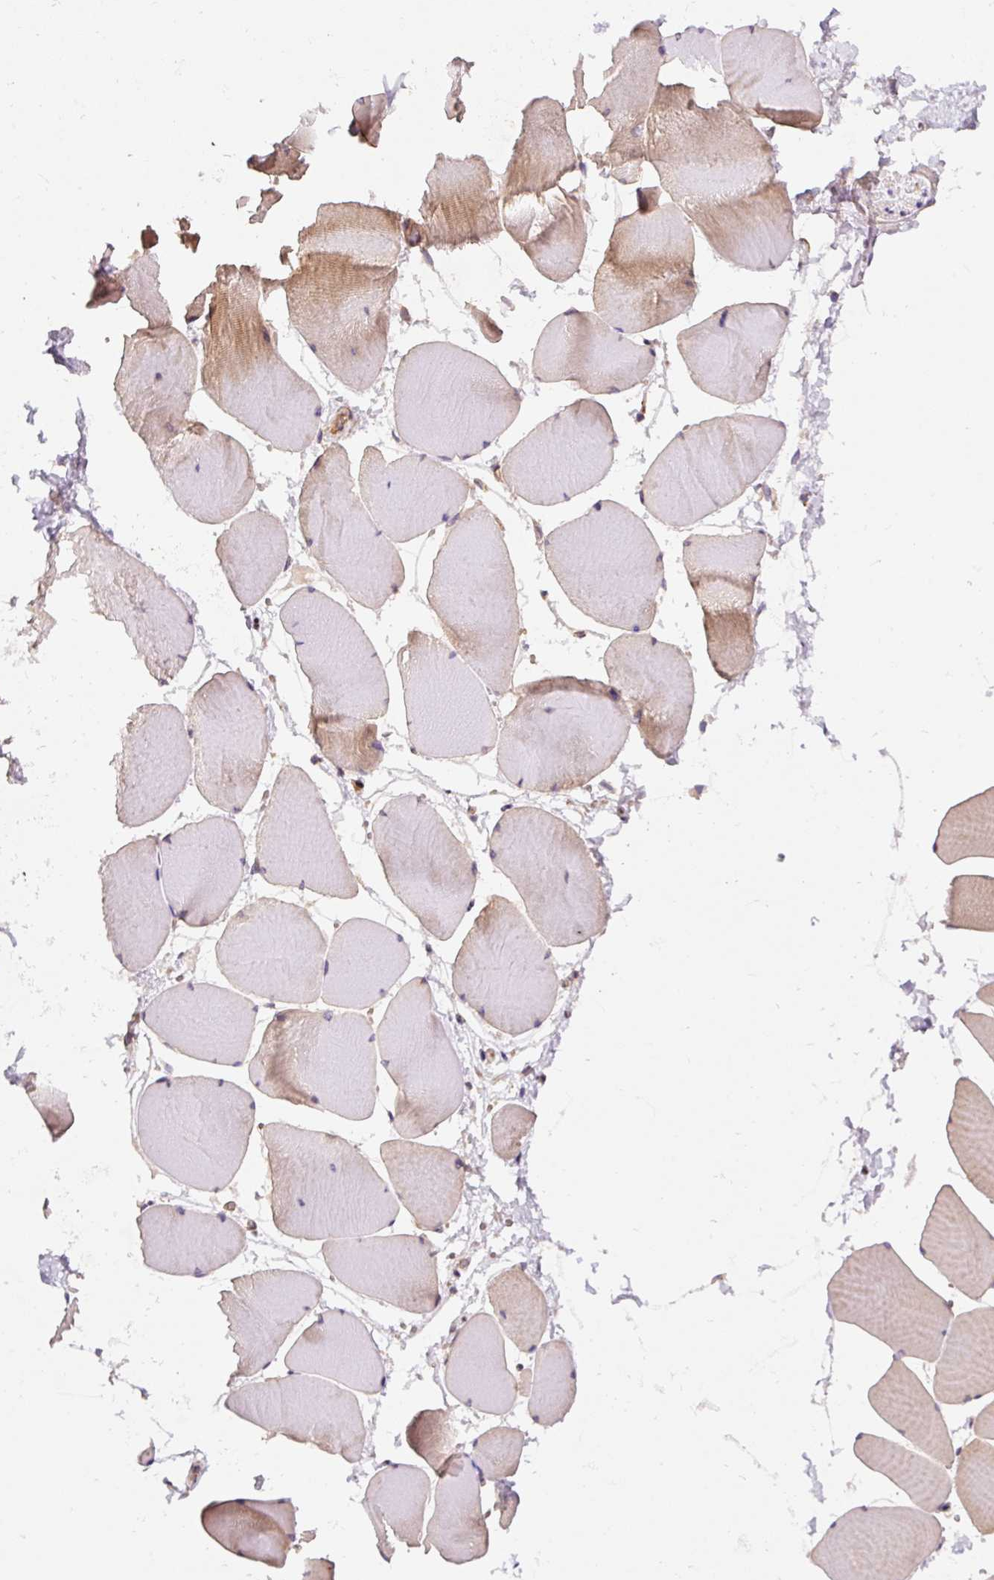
{"staining": {"intensity": "moderate", "quantity": "25%-75%", "location": "cytoplasmic/membranous"}, "tissue": "skeletal muscle", "cell_type": "Myocytes", "image_type": "normal", "snomed": [{"axis": "morphology", "description": "Normal tissue, NOS"}, {"axis": "topography", "description": "Skeletal muscle"}], "caption": "Brown immunohistochemical staining in normal skeletal muscle exhibits moderate cytoplasmic/membranous staining in approximately 25%-75% of myocytes.", "gene": "EIF2S2", "patient": {"sex": "male", "age": 25}}